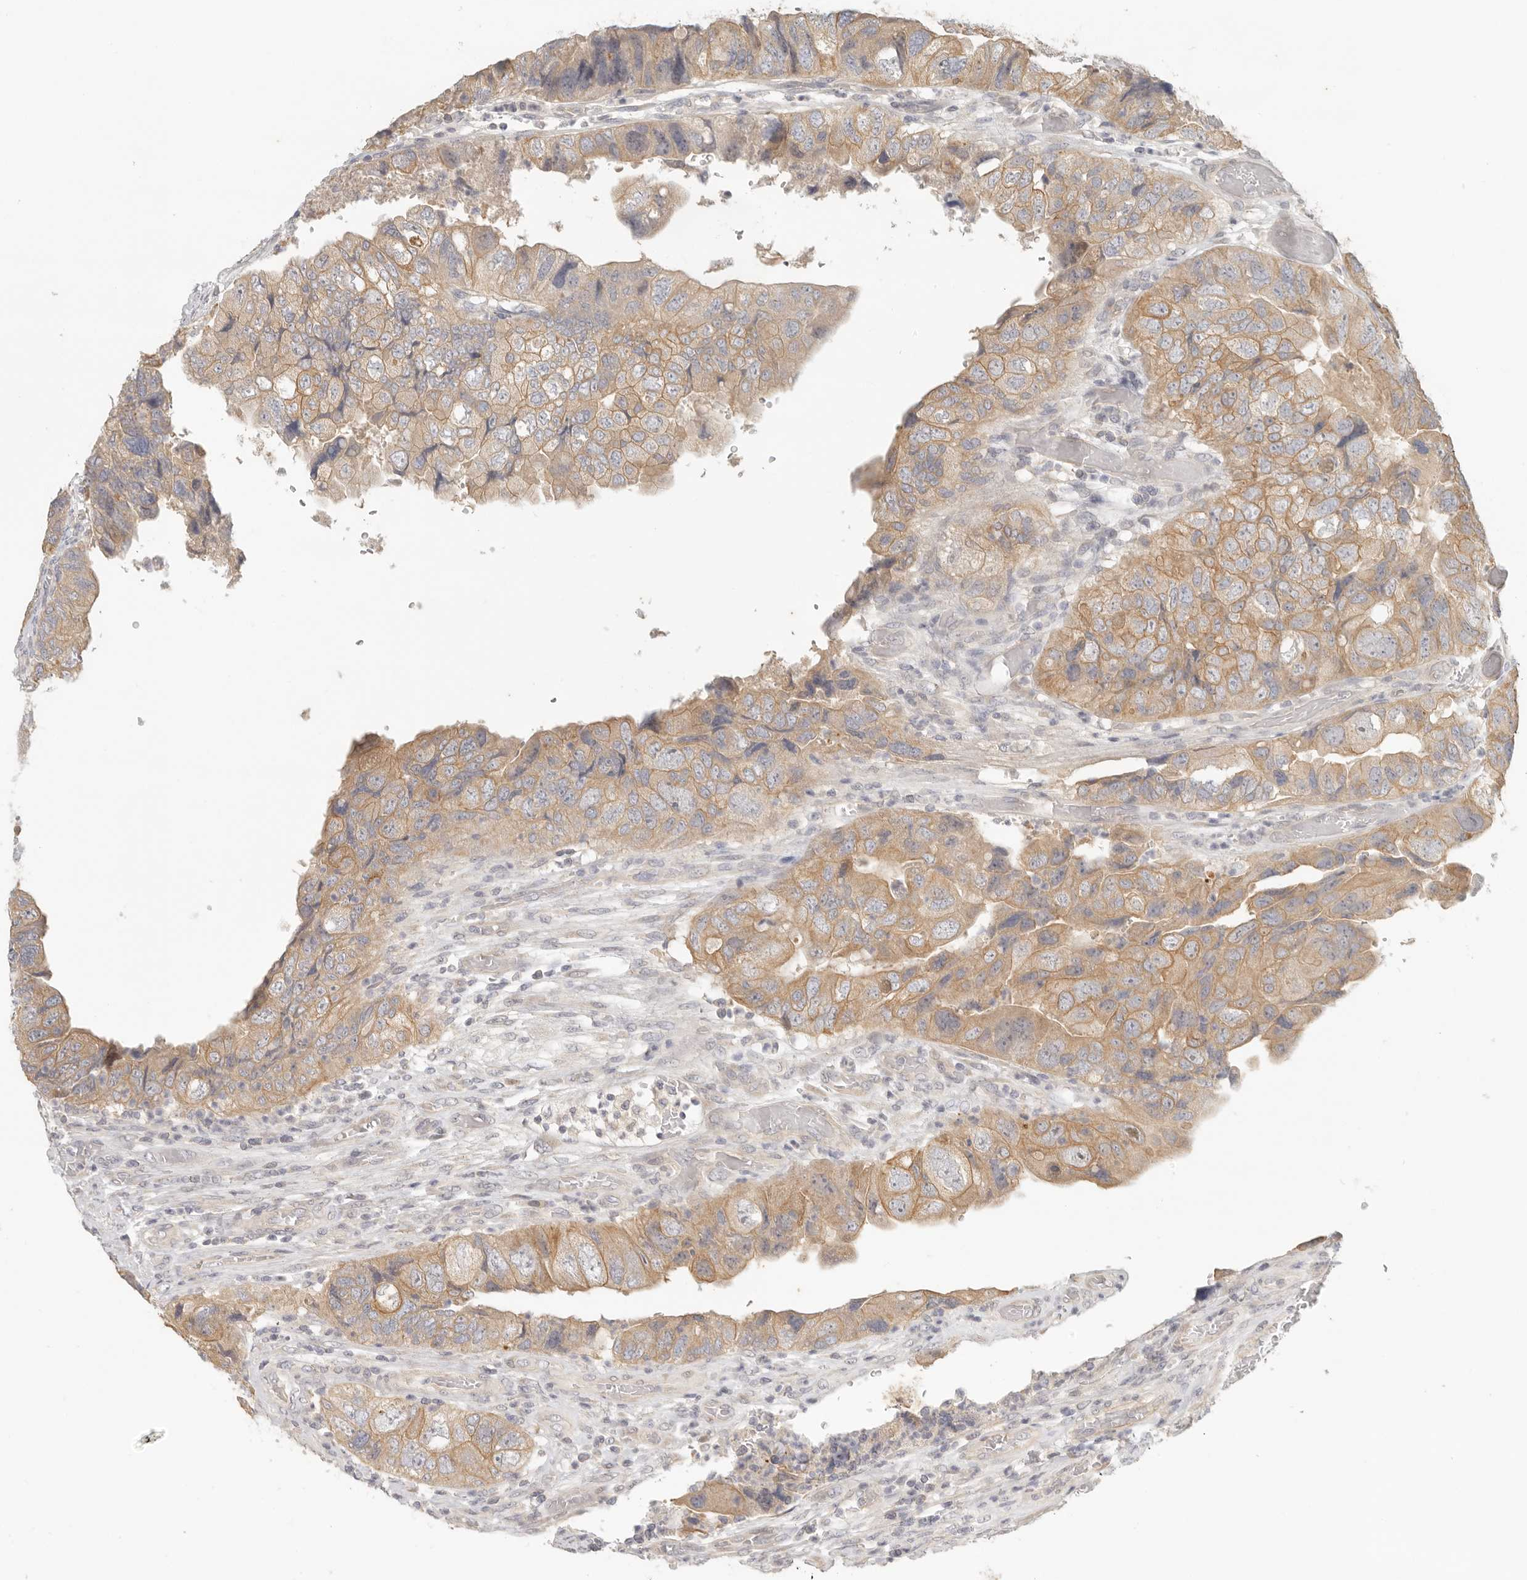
{"staining": {"intensity": "moderate", "quantity": ">75%", "location": "cytoplasmic/membranous"}, "tissue": "colorectal cancer", "cell_type": "Tumor cells", "image_type": "cancer", "snomed": [{"axis": "morphology", "description": "Adenocarcinoma, NOS"}, {"axis": "topography", "description": "Rectum"}], "caption": "Human colorectal cancer stained with a brown dye displays moderate cytoplasmic/membranous positive expression in approximately >75% of tumor cells.", "gene": "AHDC1", "patient": {"sex": "male", "age": 63}}